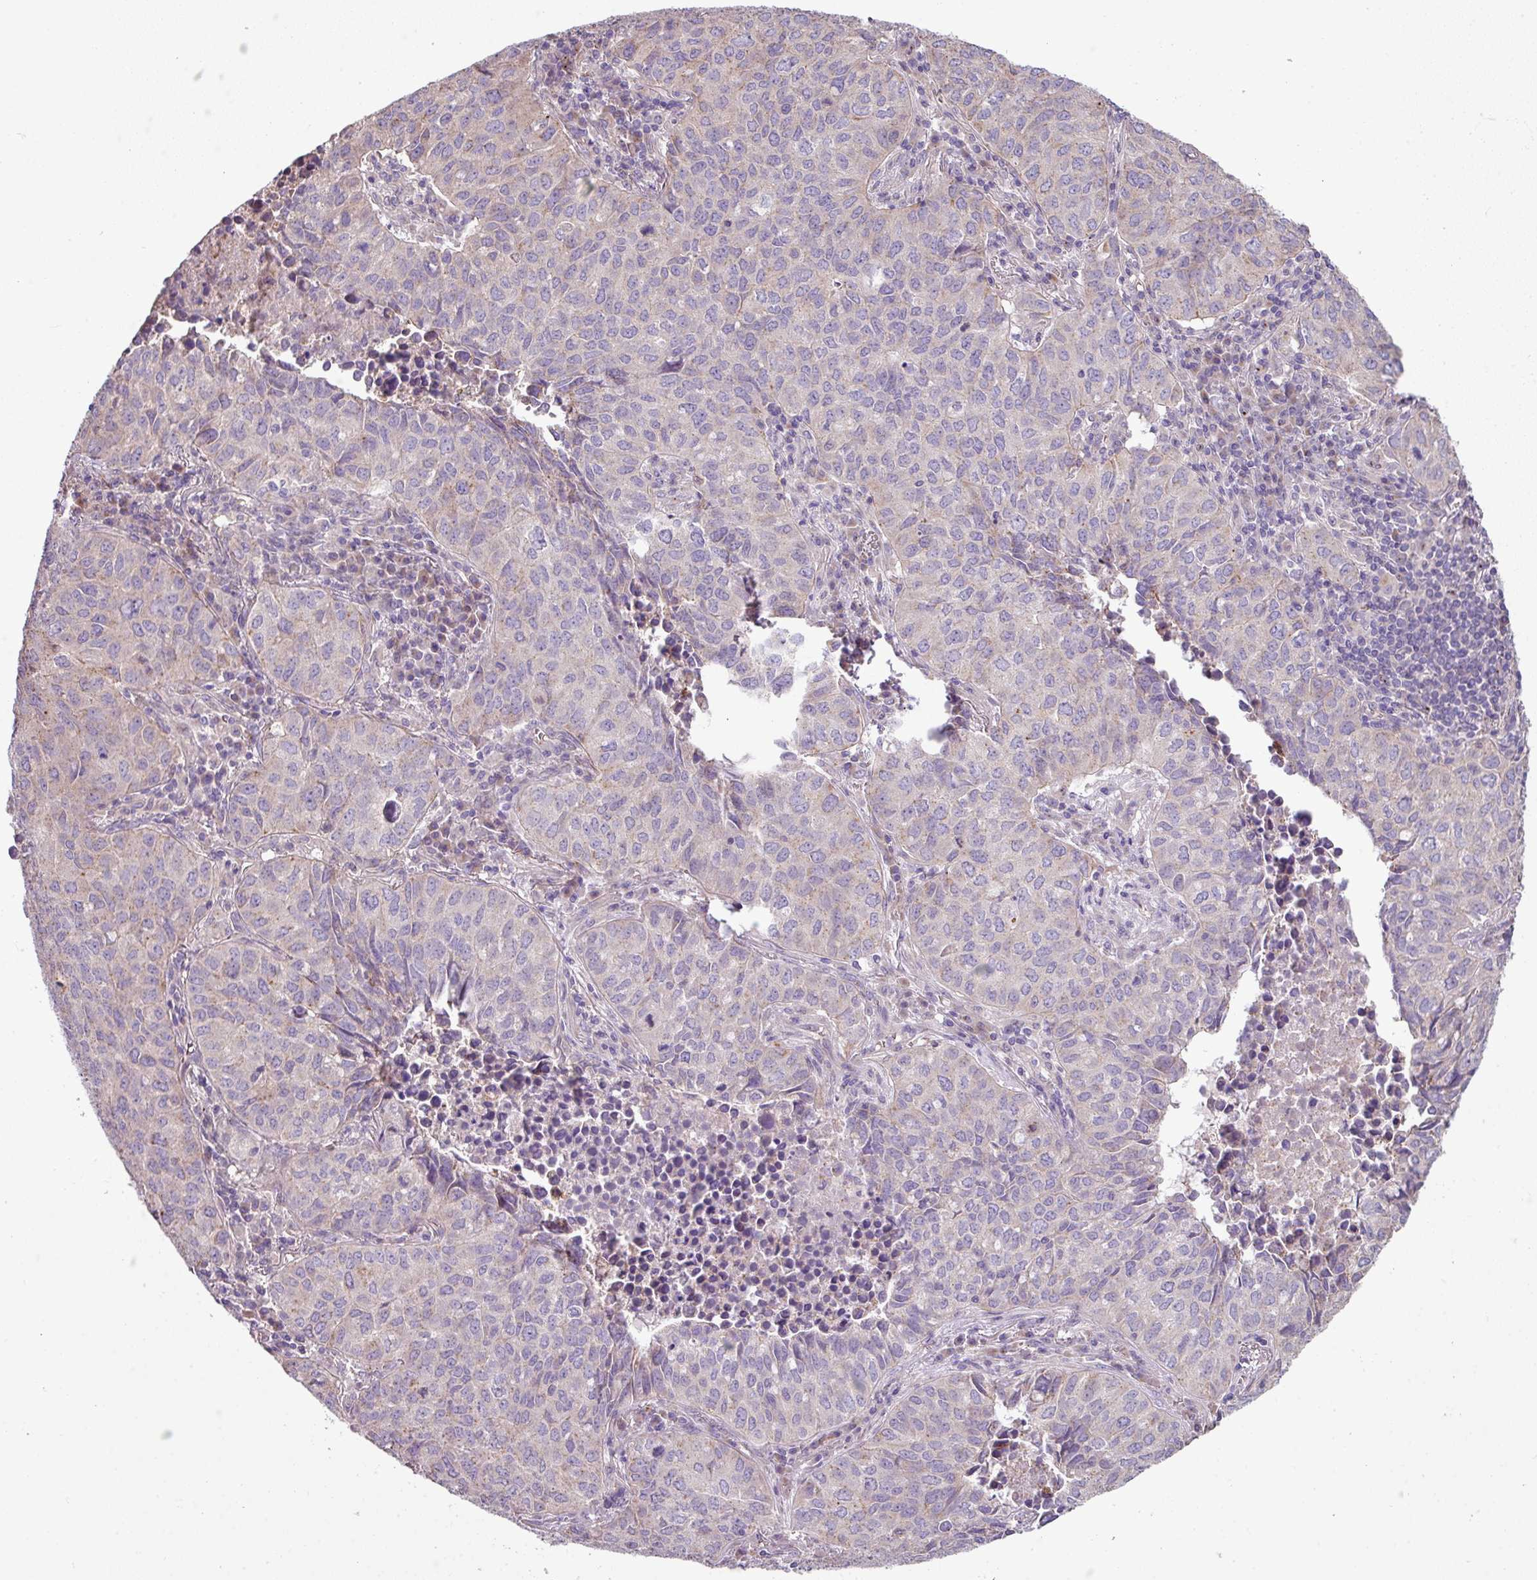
{"staining": {"intensity": "negative", "quantity": "none", "location": "none"}, "tissue": "lung cancer", "cell_type": "Tumor cells", "image_type": "cancer", "snomed": [{"axis": "morphology", "description": "Adenocarcinoma, NOS"}, {"axis": "topography", "description": "Lung"}], "caption": "There is no significant positivity in tumor cells of lung cancer (adenocarcinoma).", "gene": "LRRC9", "patient": {"sex": "female", "age": 50}}